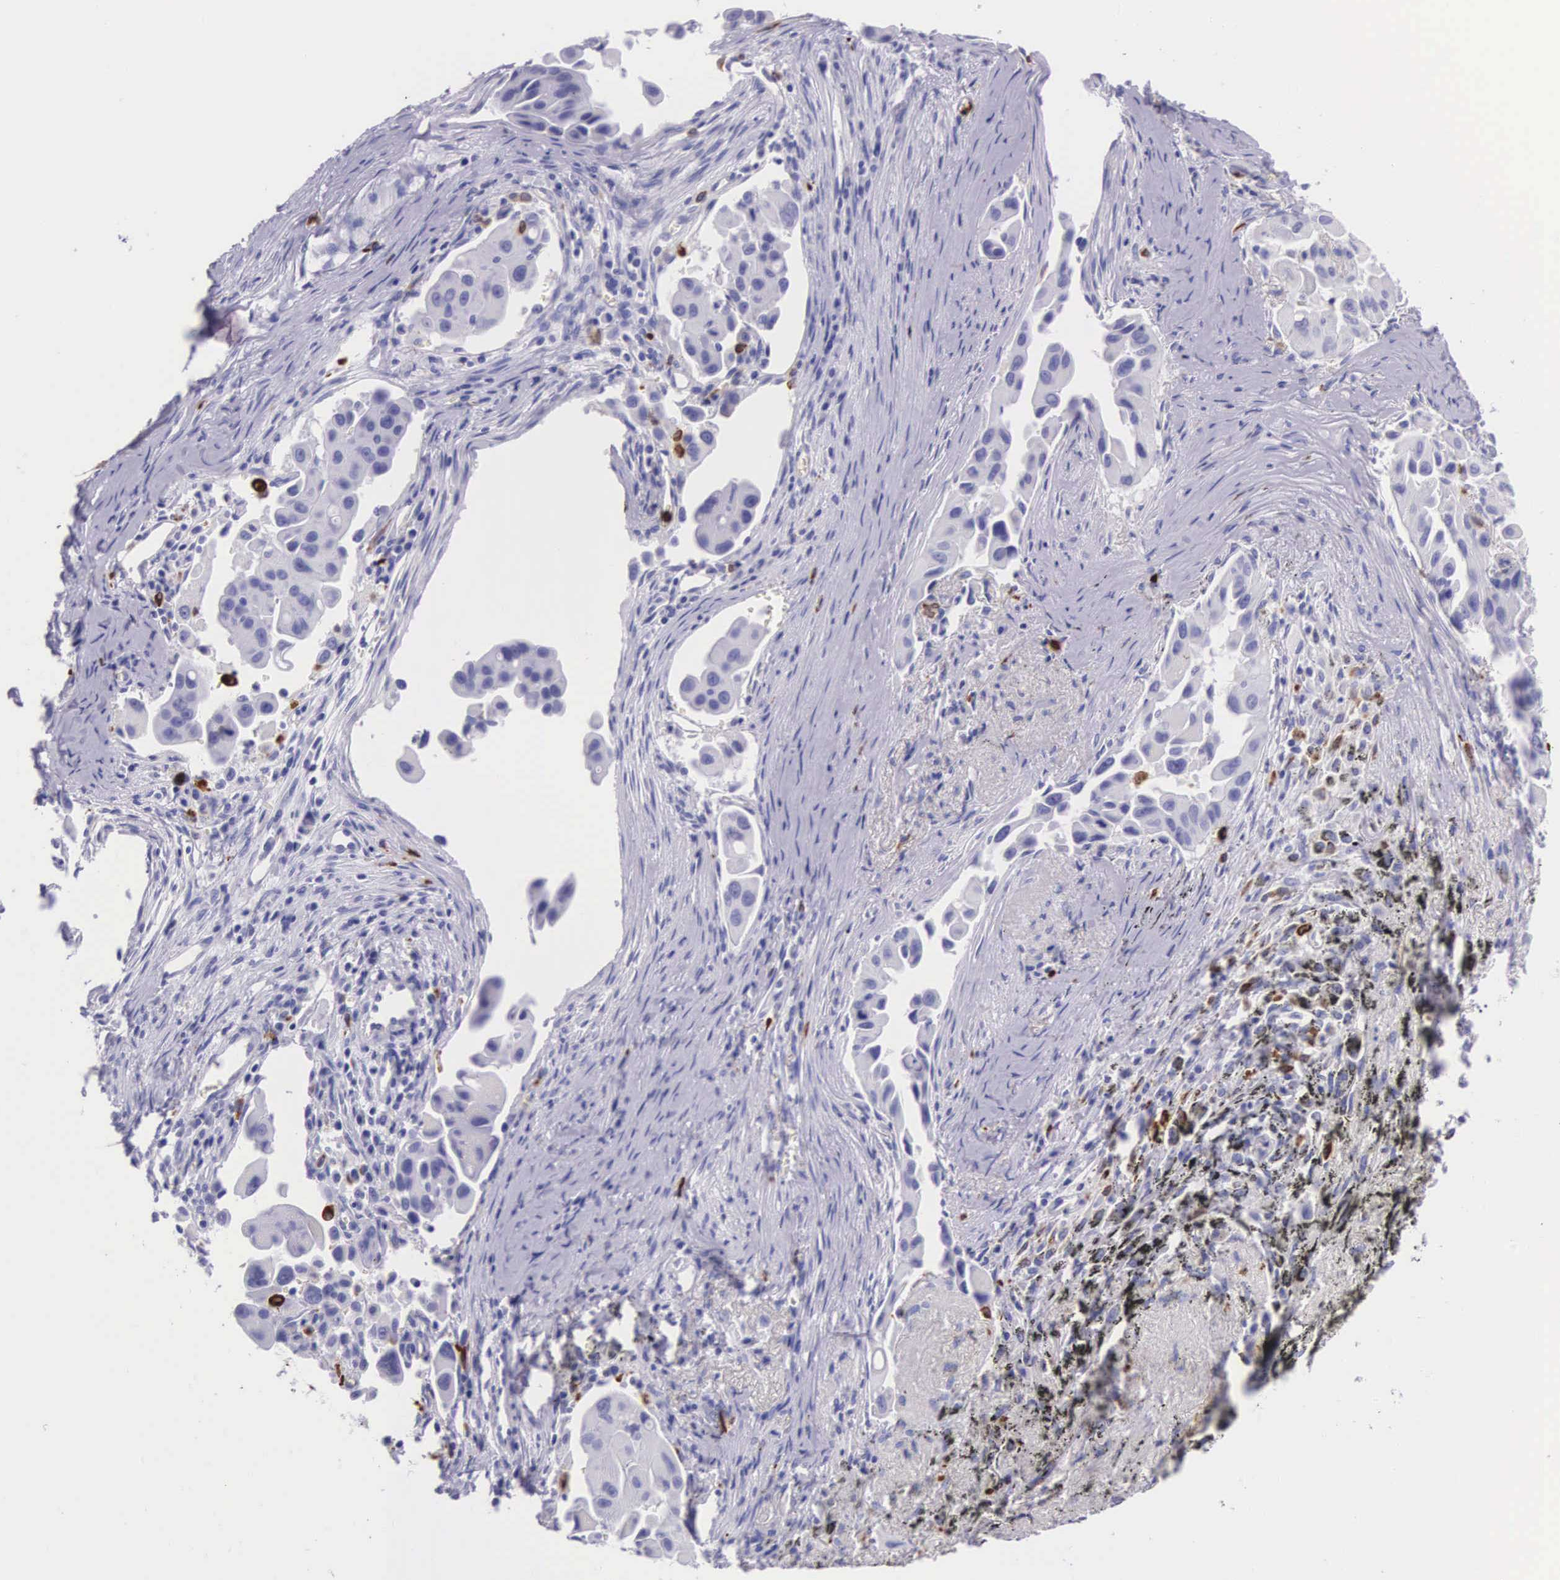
{"staining": {"intensity": "negative", "quantity": "none", "location": "none"}, "tissue": "lung cancer", "cell_type": "Tumor cells", "image_type": "cancer", "snomed": [{"axis": "morphology", "description": "Adenocarcinoma, NOS"}, {"axis": "topography", "description": "Lung"}], "caption": "Immunohistochemical staining of human lung cancer displays no significant expression in tumor cells.", "gene": "FCN1", "patient": {"sex": "male", "age": 68}}